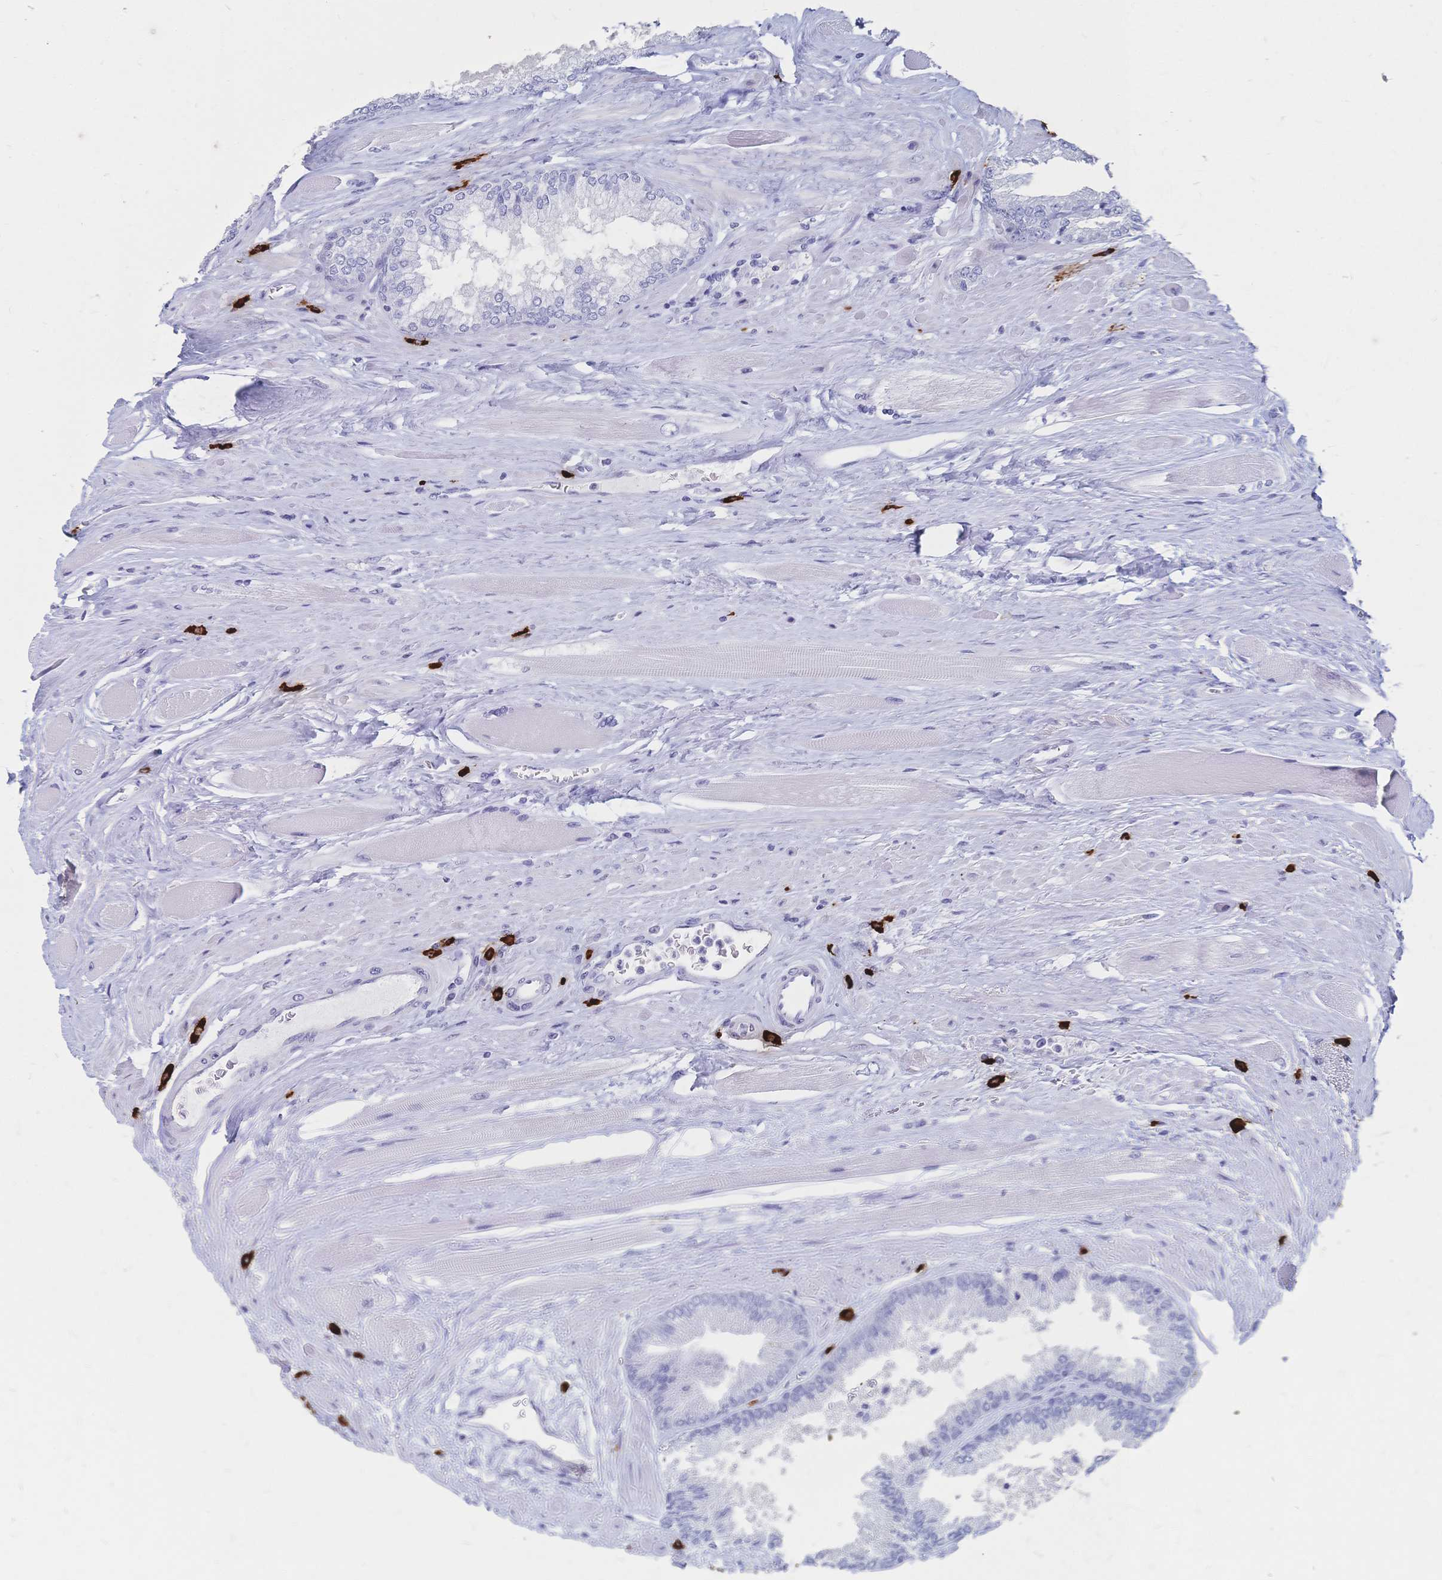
{"staining": {"intensity": "negative", "quantity": "none", "location": "none"}, "tissue": "prostate cancer", "cell_type": "Tumor cells", "image_type": "cancer", "snomed": [{"axis": "morphology", "description": "Adenocarcinoma, Low grade"}, {"axis": "topography", "description": "Prostate"}], "caption": "Tumor cells are negative for protein expression in human prostate cancer (low-grade adenocarcinoma).", "gene": "IL2RB", "patient": {"sex": "male", "age": 67}}